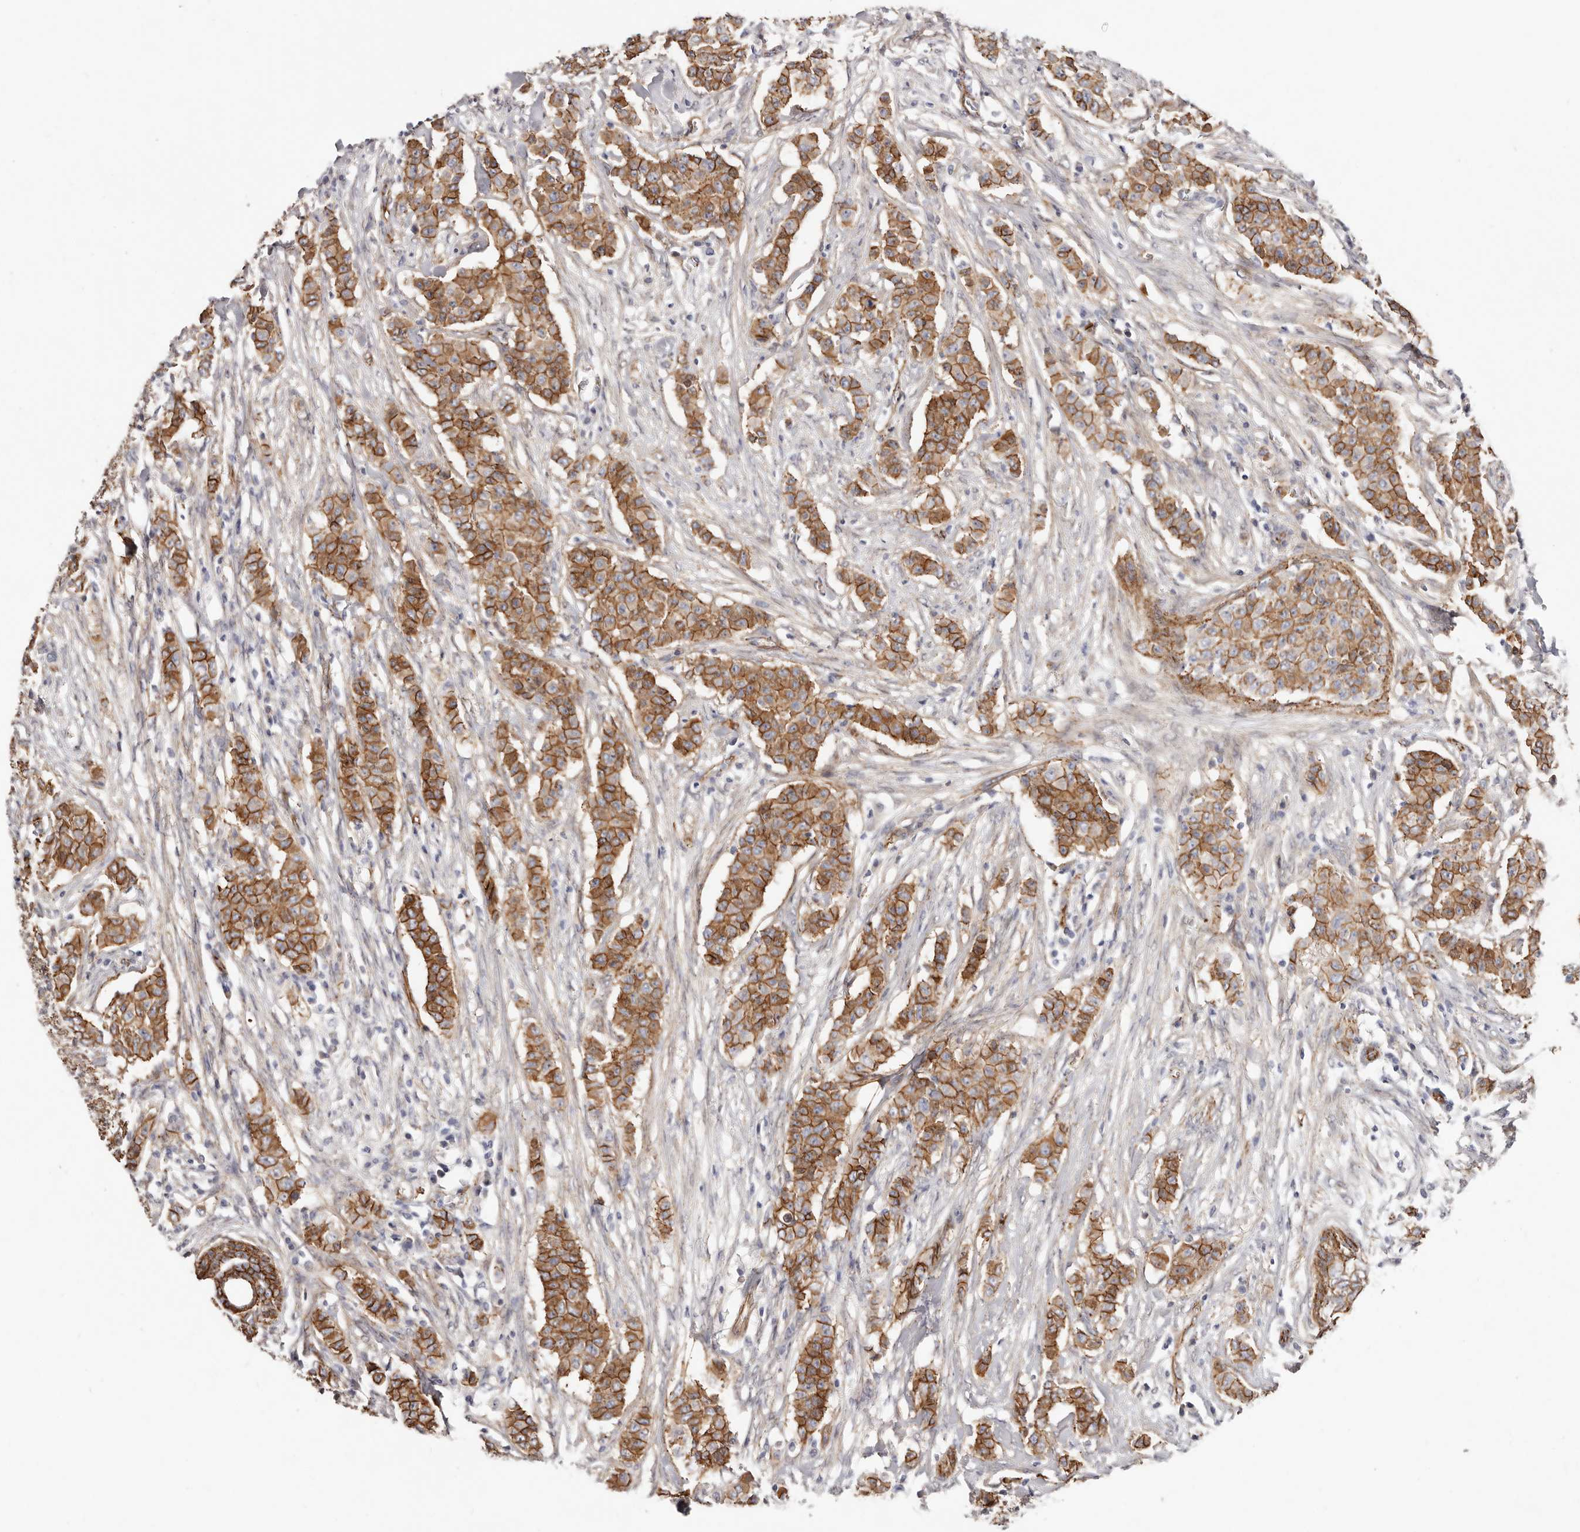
{"staining": {"intensity": "strong", "quantity": ">75%", "location": "cytoplasmic/membranous"}, "tissue": "breast cancer", "cell_type": "Tumor cells", "image_type": "cancer", "snomed": [{"axis": "morphology", "description": "Duct carcinoma"}, {"axis": "topography", "description": "Breast"}], "caption": "Immunohistochemistry staining of breast cancer, which demonstrates high levels of strong cytoplasmic/membranous staining in approximately >75% of tumor cells indicating strong cytoplasmic/membranous protein expression. The staining was performed using DAB (brown) for protein detection and nuclei were counterstained in hematoxylin (blue).", "gene": "CTNNB1", "patient": {"sex": "female", "age": 40}}